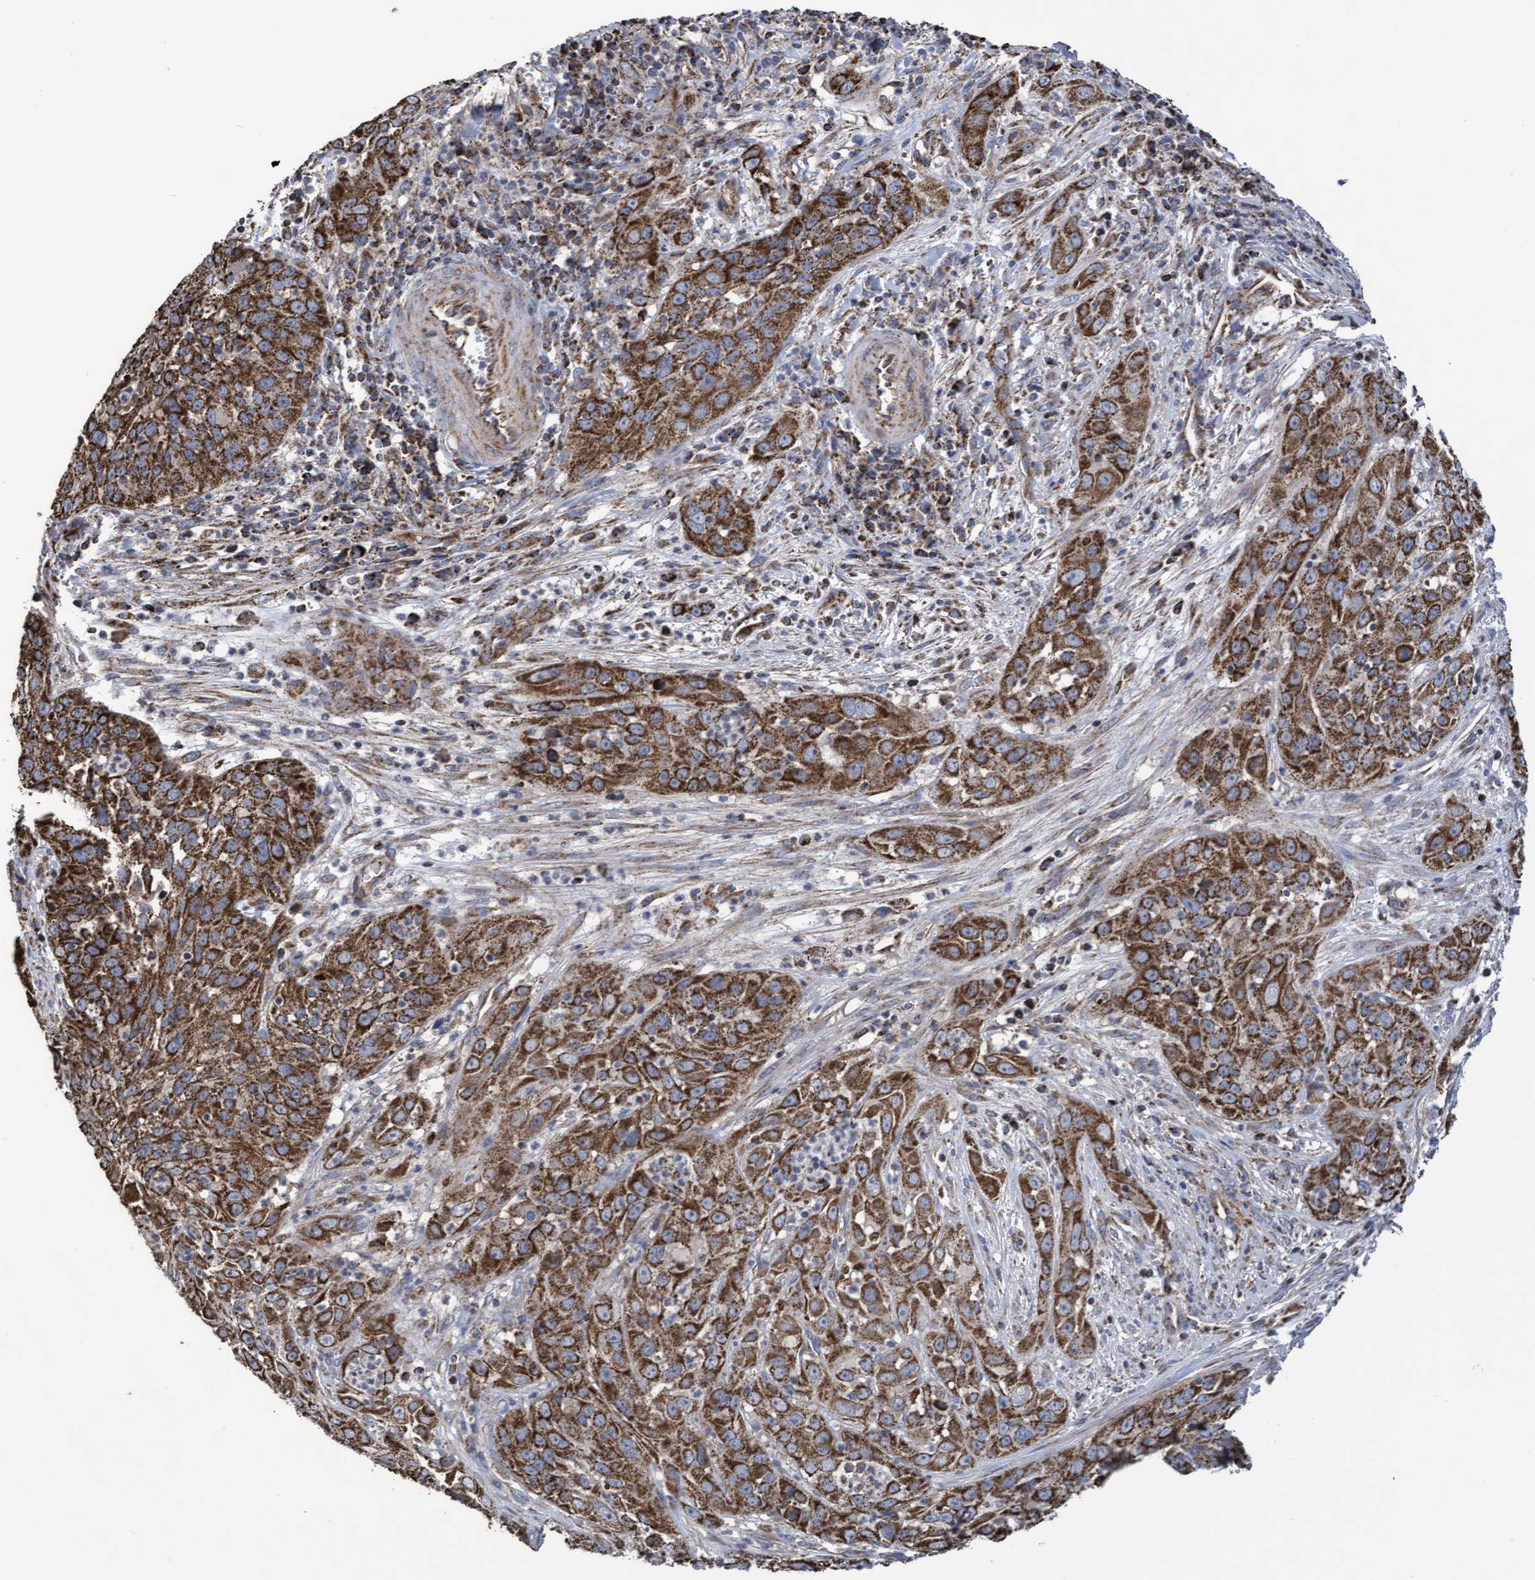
{"staining": {"intensity": "strong", "quantity": ">75%", "location": "cytoplasmic/membranous"}, "tissue": "cervical cancer", "cell_type": "Tumor cells", "image_type": "cancer", "snomed": [{"axis": "morphology", "description": "Squamous cell carcinoma, NOS"}, {"axis": "topography", "description": "Cervix"}], "caption": "This micrograph exhibits immunohistochemistry staining of cervical squamous cell carcinoma, with high strong cytoplasmic/membranous staining in approximately >75% of tumor cells.", "gene": "COBL", "patient": {"sex": "female", "age": 32}}